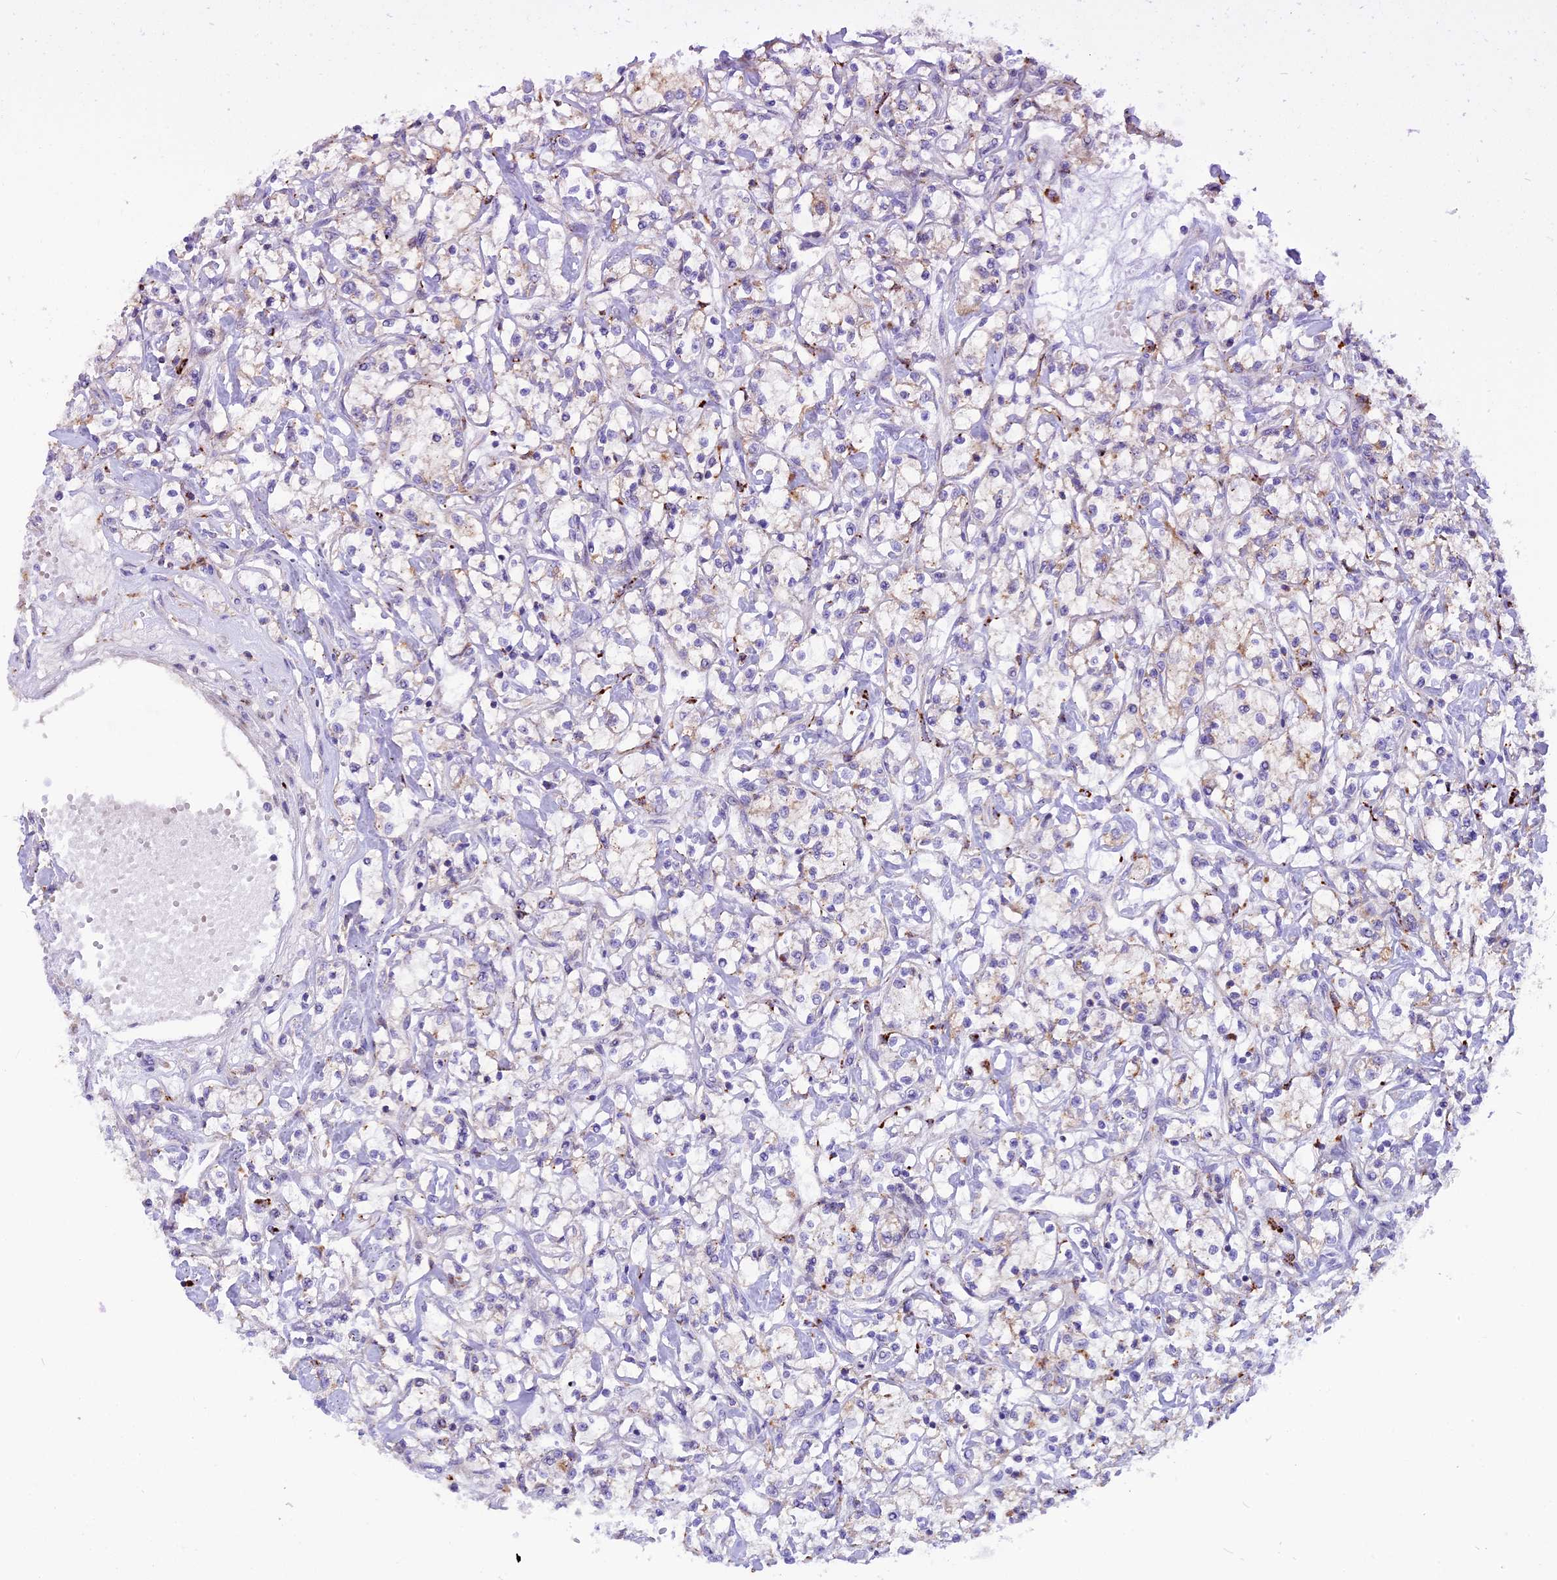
{"staining": {"intensity": "moderate", "quantity": "25%-75%", "location": "cytoplasmic/membranous"}, "tissue": "renal cancer", "cell_type": "Tumor cells", "image_type": "cancer", "snomed": [{"axis": "morphology", "description": "Adenocarcinoma, NOS"}, {"axis": "topography", "description": "Kidney"}], "caption": "Renal cancer stained with immunohistochemistry displays moderate cytoplasmic/membranous expression in about 25%-75% of tumor cells. (Brightfield microscopy of DAB IHC at high magnification).", "gene": "THRSP", "patient": {"sex": "female", "age": 59}}